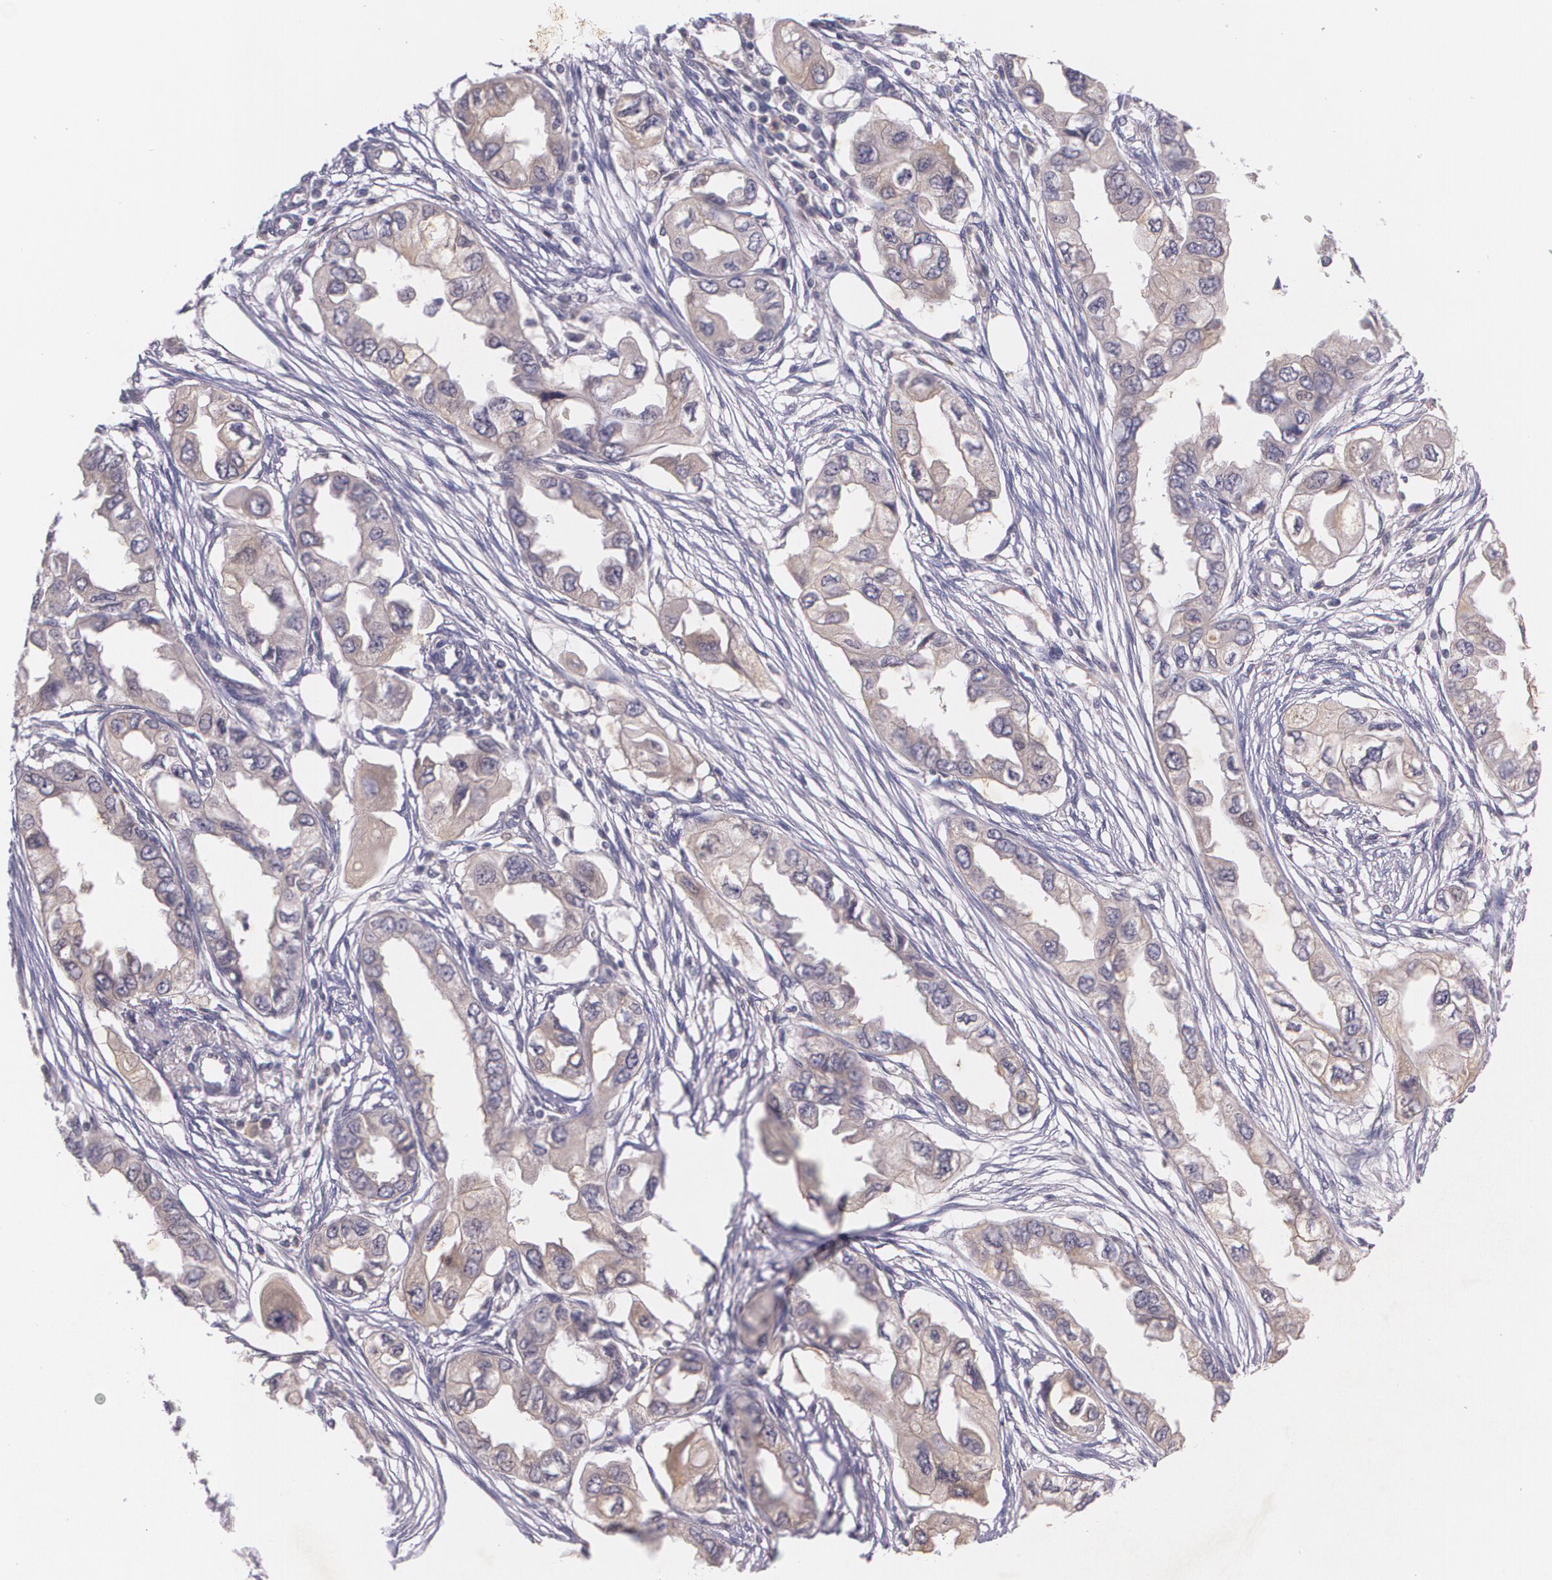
{"staining": {"intensity": "weak", "quantity": ">75%", "location": "cytoplasmic/membranous"}, "tissue": "endometrial cancer", "cell_type": "Tumor cells", "image_type": "cancer", "snomed": [{"axis": "morphology", "description": "Adenocarcinoma, NOS"}, {"axis": "topography", "description": "Endometrium"}], "caption": "Immunohistochemistry histopathology image of endometrial adenocarcinoma stained for a protein (brown), which demonstrates low levels of weak cytoplasmic/membranous positivity in about >75% of tumor cells.", "gene": "TM4SF1", "patient": {"sex": "female", "age": 67}}